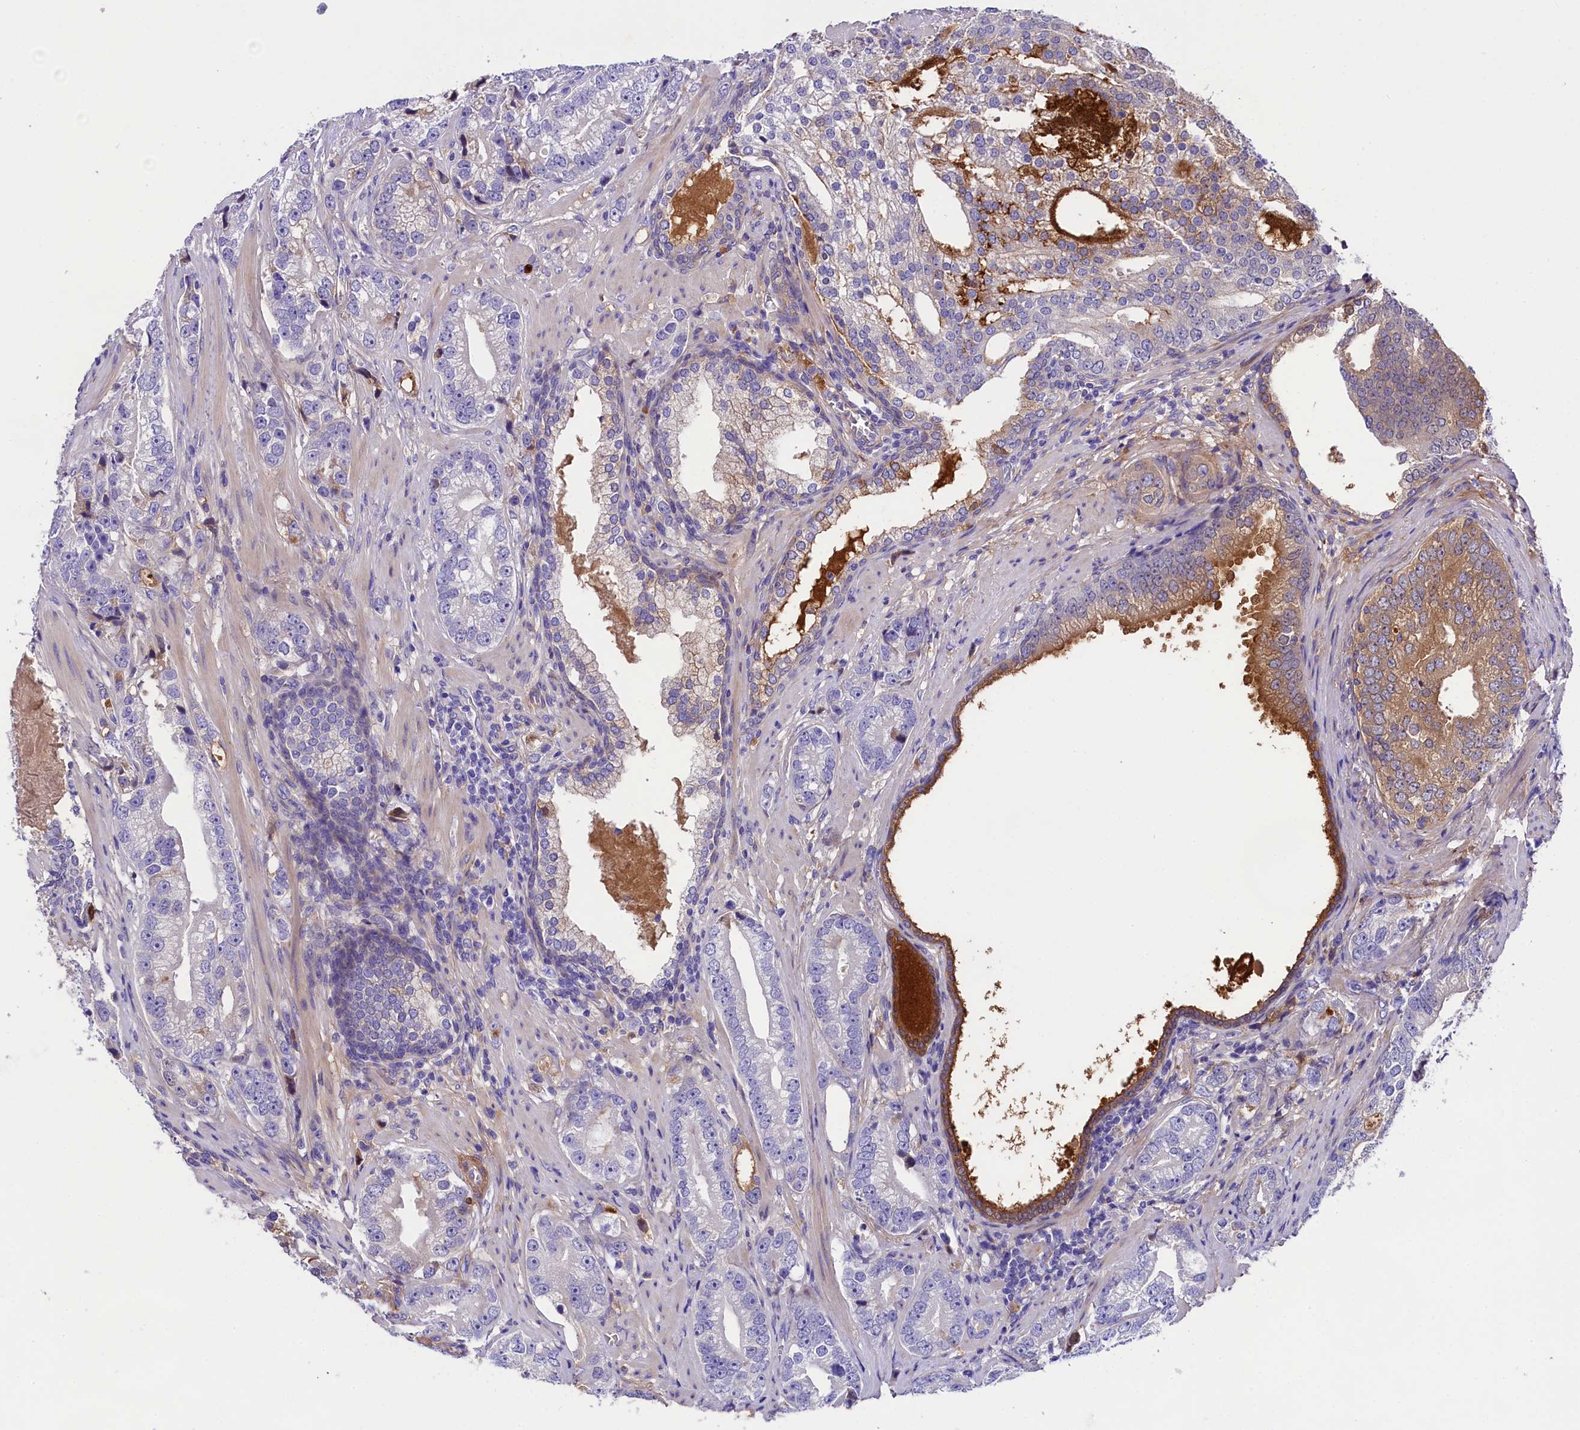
{"staining": {"intensity": "negative", "quantity": "none", "location": "none"}, "tissue": "prostate cancer", "cell_type": "Tumor cells", "image_type": "cancer", "snomed": [{"axis": "morphology", "description": "Adenocarcinoma, High grade"}, {"axis": "topography", "description": "Prostate"}], "caption": "A high-resolution histopathology image shows immunohistochemistry (IHC) staining of prostate cancer, which exhibits no significant staining in tumor cells.", "gene": "SOD3", "patient": {"sex": "male", "age": 75}}